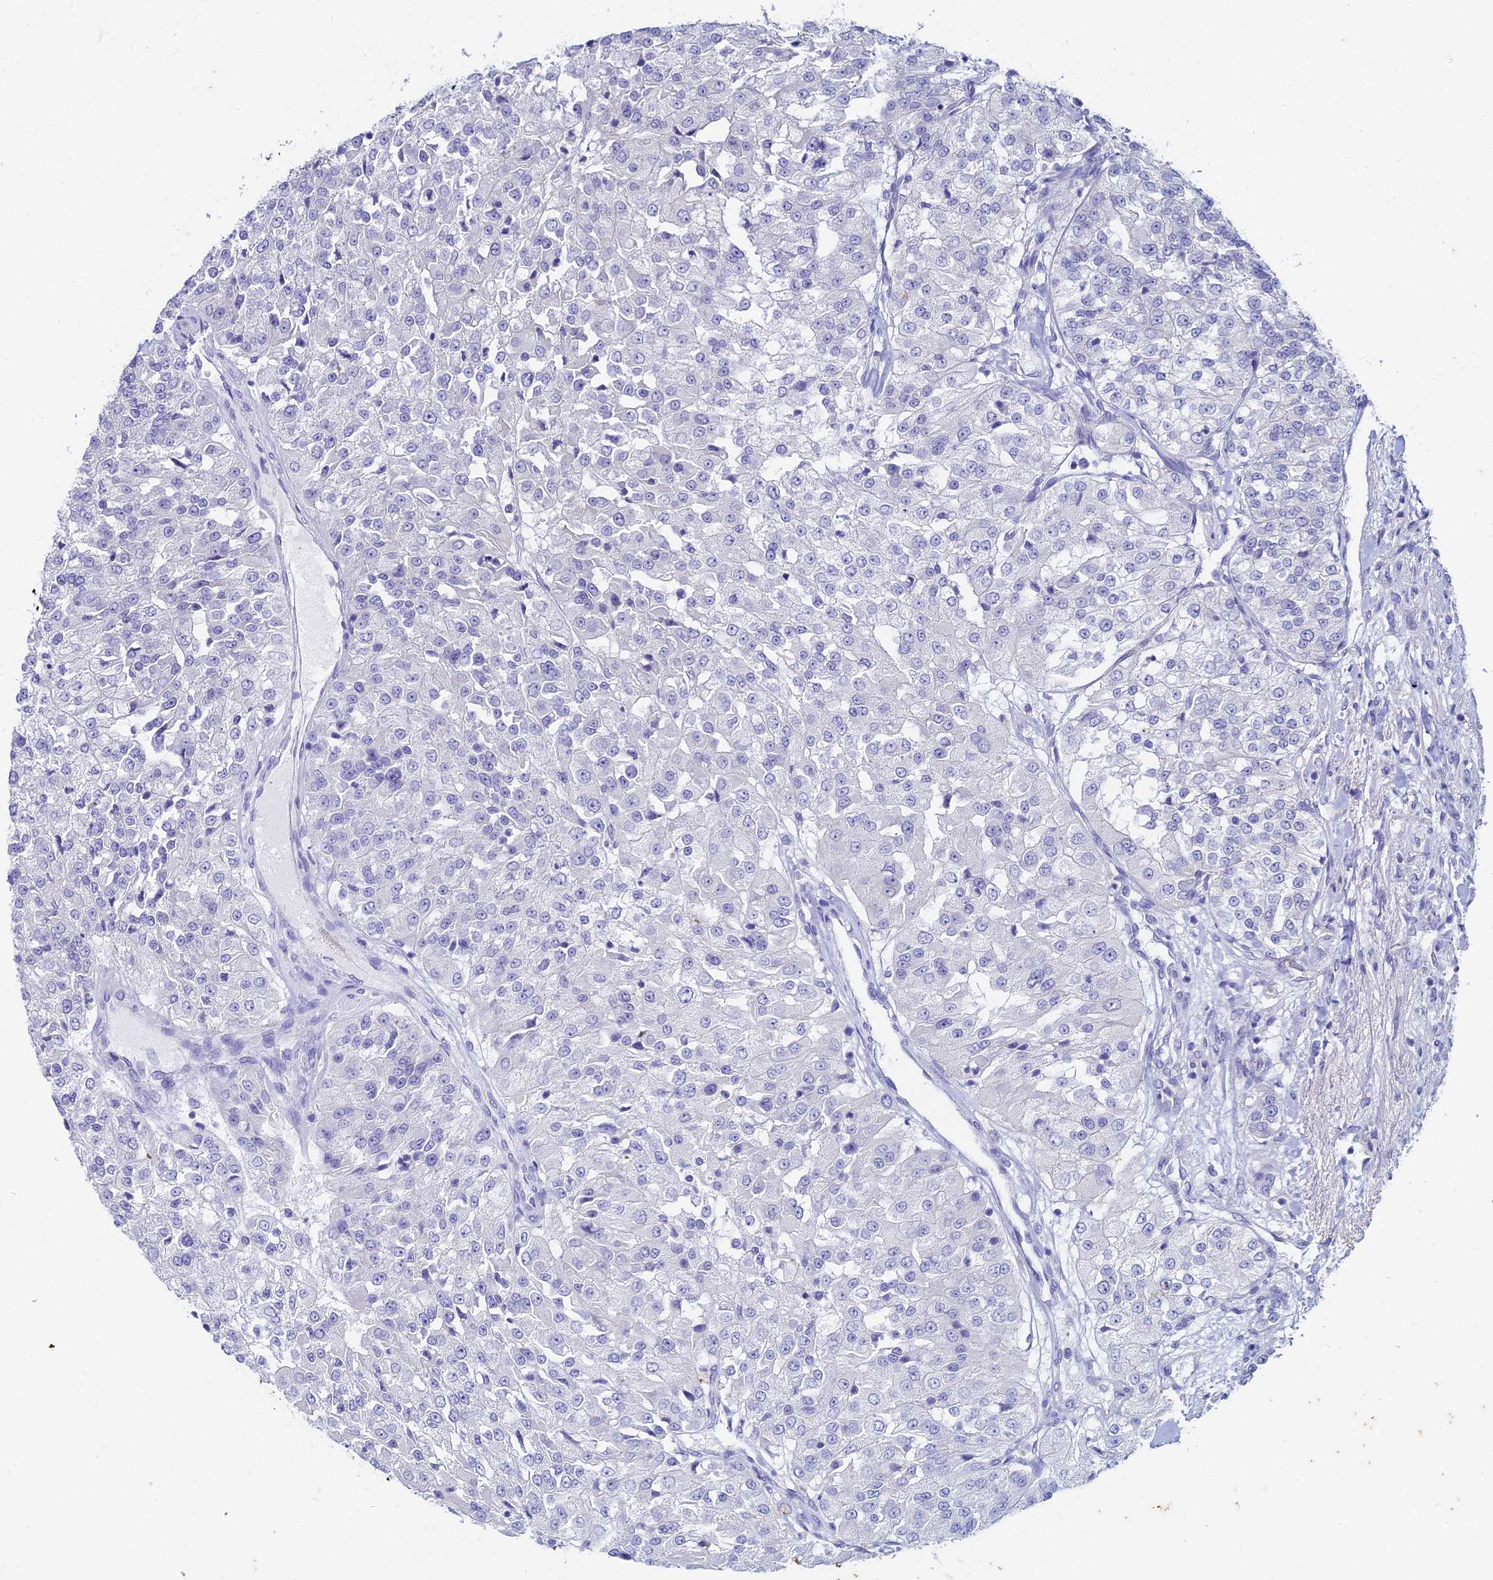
{"staining": {"intensity": "negative", "quantity": "none", "location": "none"}, "tissue": "renal cancer", "cell_type": "Tumor cells", "image_type": "cancer", "snomed": [{"axis": "morphology", "description": "Adenocarcinoma, NOS"}, {"axis": "topography", "description": "Kidney"}], "caption": "Protein analysis of adenocarcinoma (renal) demonstrates no significant expression in tumor cells. (DAB immunohistochemistry with hematoxylin counter stain).", "gene": "EEF2KMT", "patient": {"sex": "female", "age": 63}}